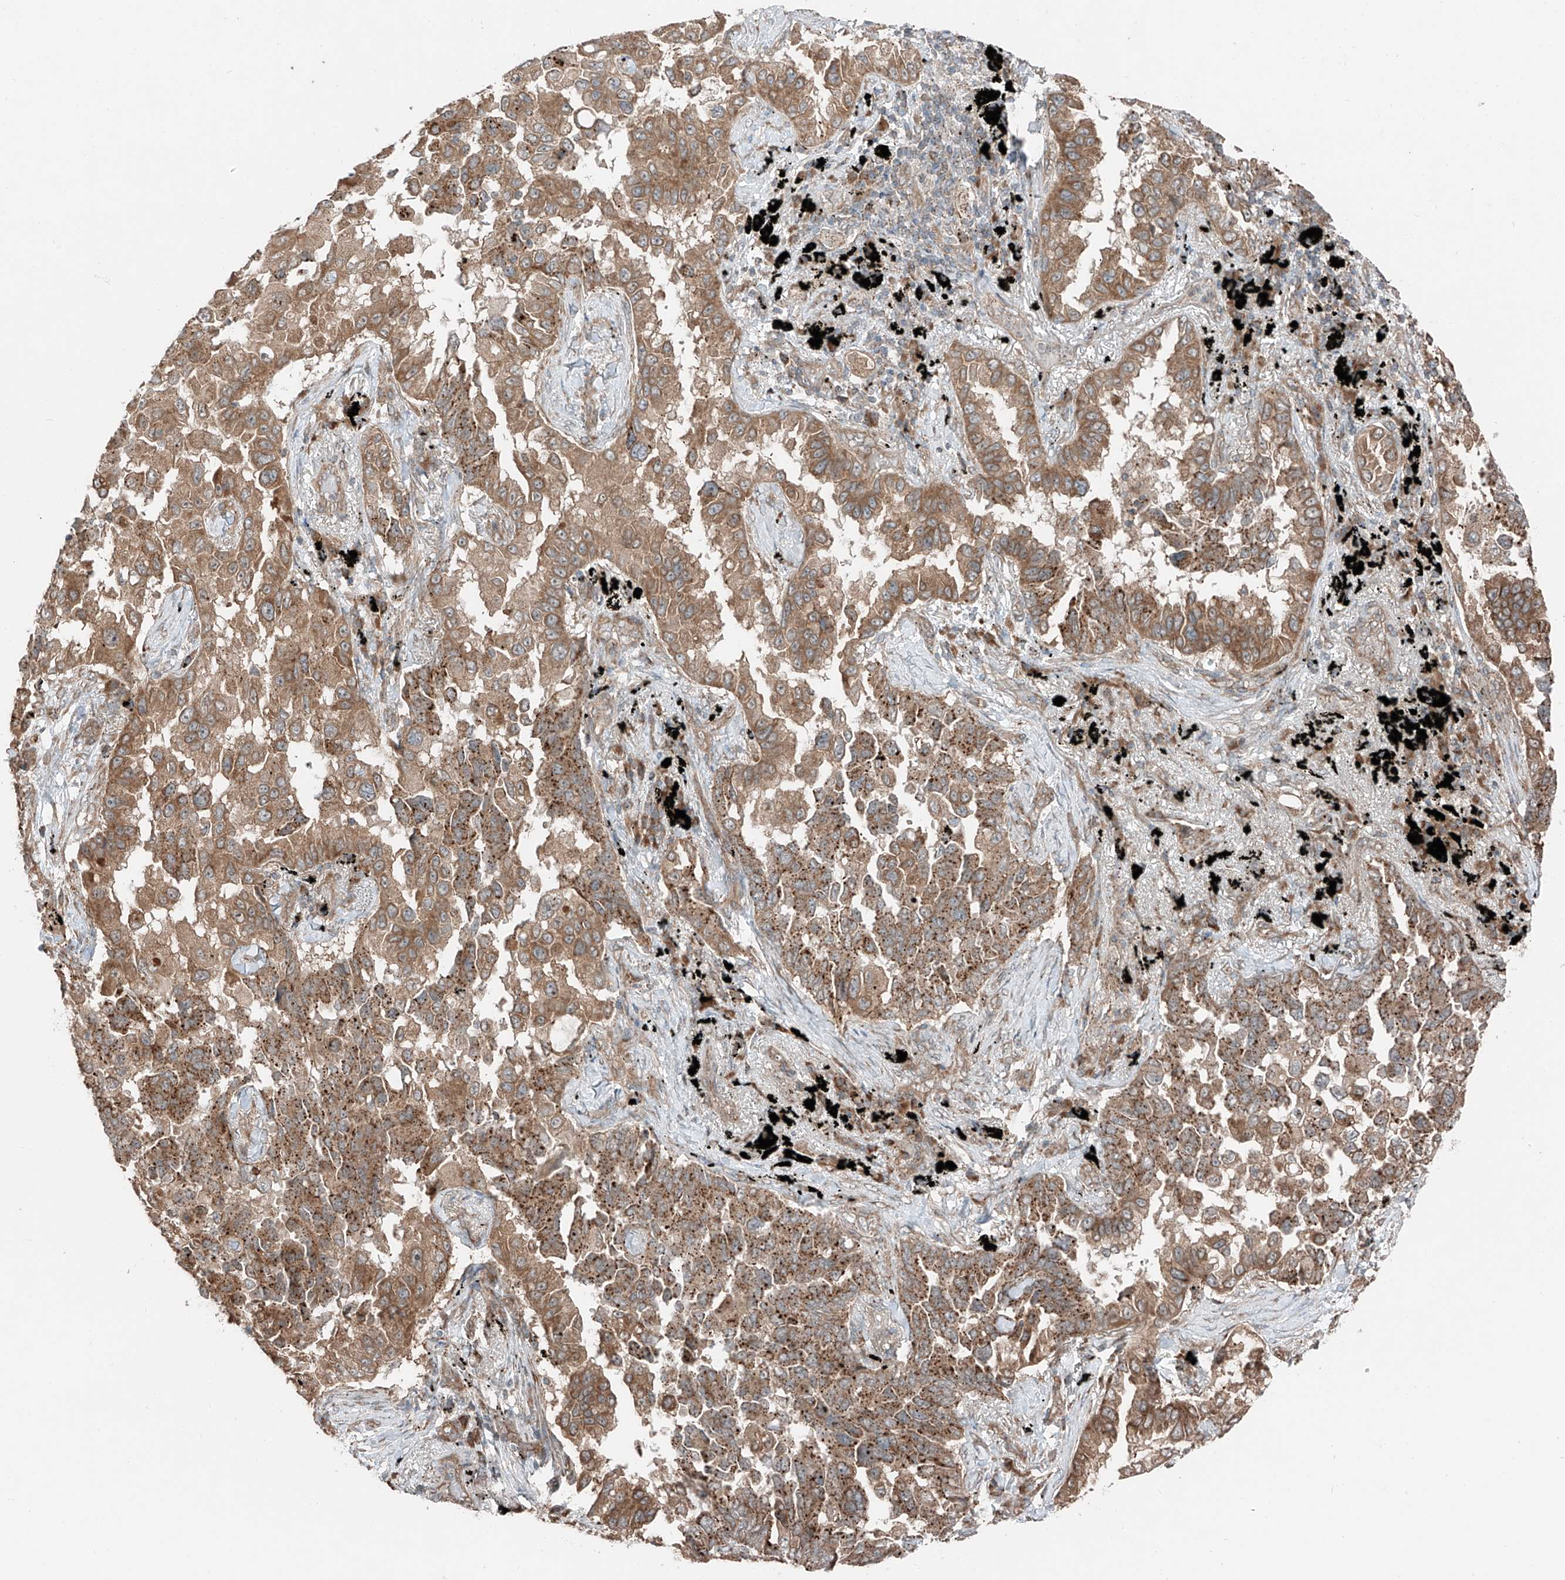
{"staining": {"intensity": "moderate", "quantity": ">75%", "location": "cytoplasmic/membranous"}, "tissue": "lung cancer", "cell_type": "Tumor cells", "image_type": "cancer", "snomed": [{"axis": "morphology", "description": "Adenocarcinoma, NOS"}, {"axis": "topography", "description": "Lung"}], "caption": "Immunohistochemistry (IHC) (DAB (3,3'-diaminobenzidine)) staining of lung adenocarcinoma exhibits moderate cytoplasmic/membranous protein staining in approximately >75% of tumor cells. The protein is shown in brown color, while the nuclei are stained blue.", "gene": "CEP162", "patient": {"sex": "female", "age": 67}}